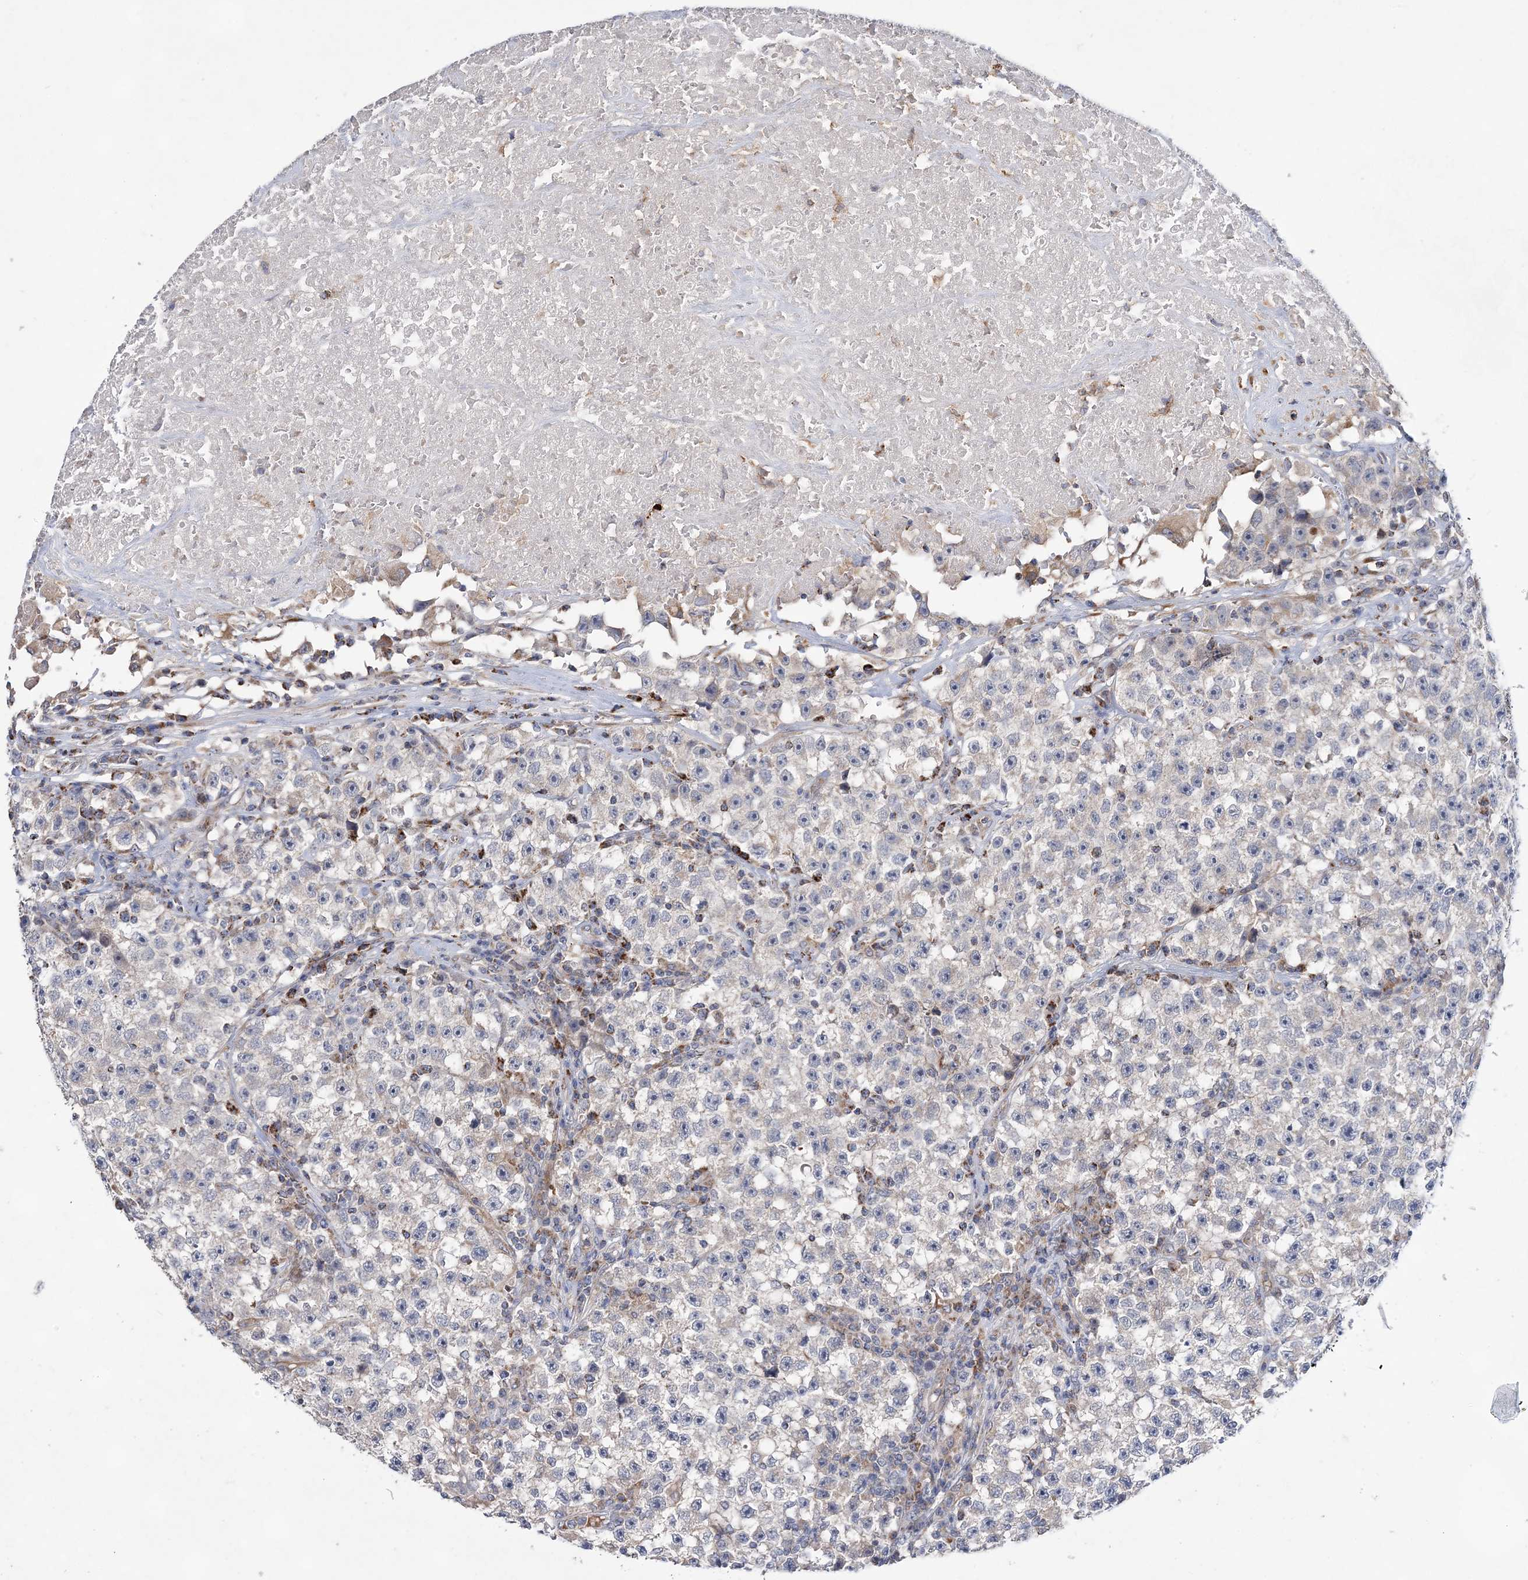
{"staining": {"intensity": "negative", "quantity": "none", "location": "none"}, "tissue": "testis cancer", "cell_type": "Tumor cells", "image_type": "cancer", "snomed": [{"axis": "morphology", "description": "Seminoma, NOS"}, {"axis": "topography", "description": "Testis"}], "caption": "Photomicrograph shows no protein expression in tumor cells of testis seminoma tissue.", "gene": "TRAPPC13", "patient": {"sex": "male", "age": 22}}